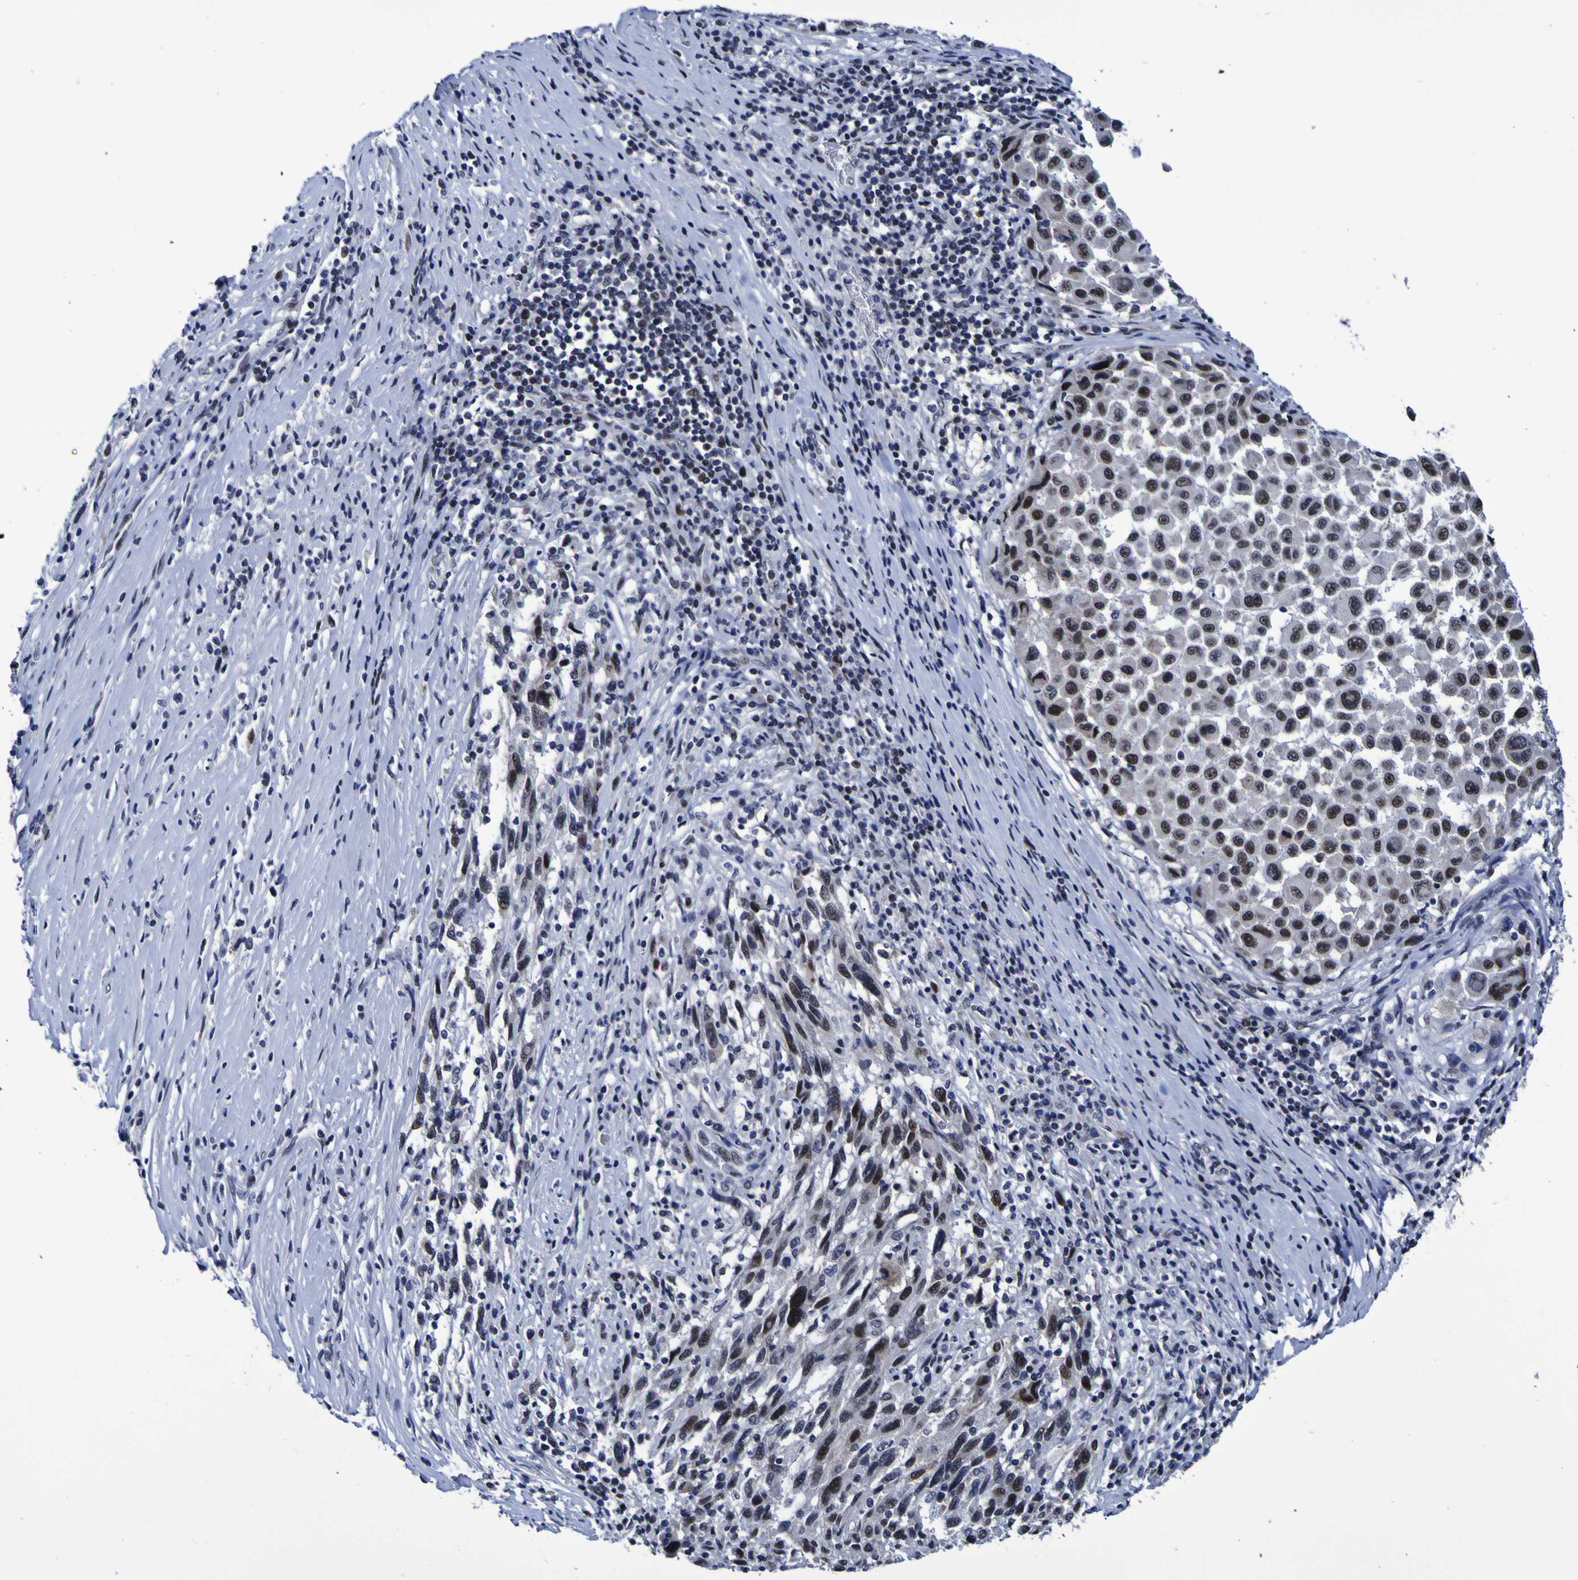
{"staining": {"intensity": "strong", "quantity": "25%-75%", "location": "nuclear"}, "tissue": "melanoma", "cell_type": "Tumor cells", "image_type": "cancer", "snomed": [{"axis": "morphology", "description": "Malignant melanoma, Metastatic site"}, {"axis": "topography", "description": "Lymph node"}], "caption": "Immunohistochemistry (IHC) of human malignant melanoma (metastatic site) exhibits high levels of strong nuclear staining in about 25%-75% of tumor cells.", "gene": "MBD3", "patient": {"sex": "male", "age": 61}}